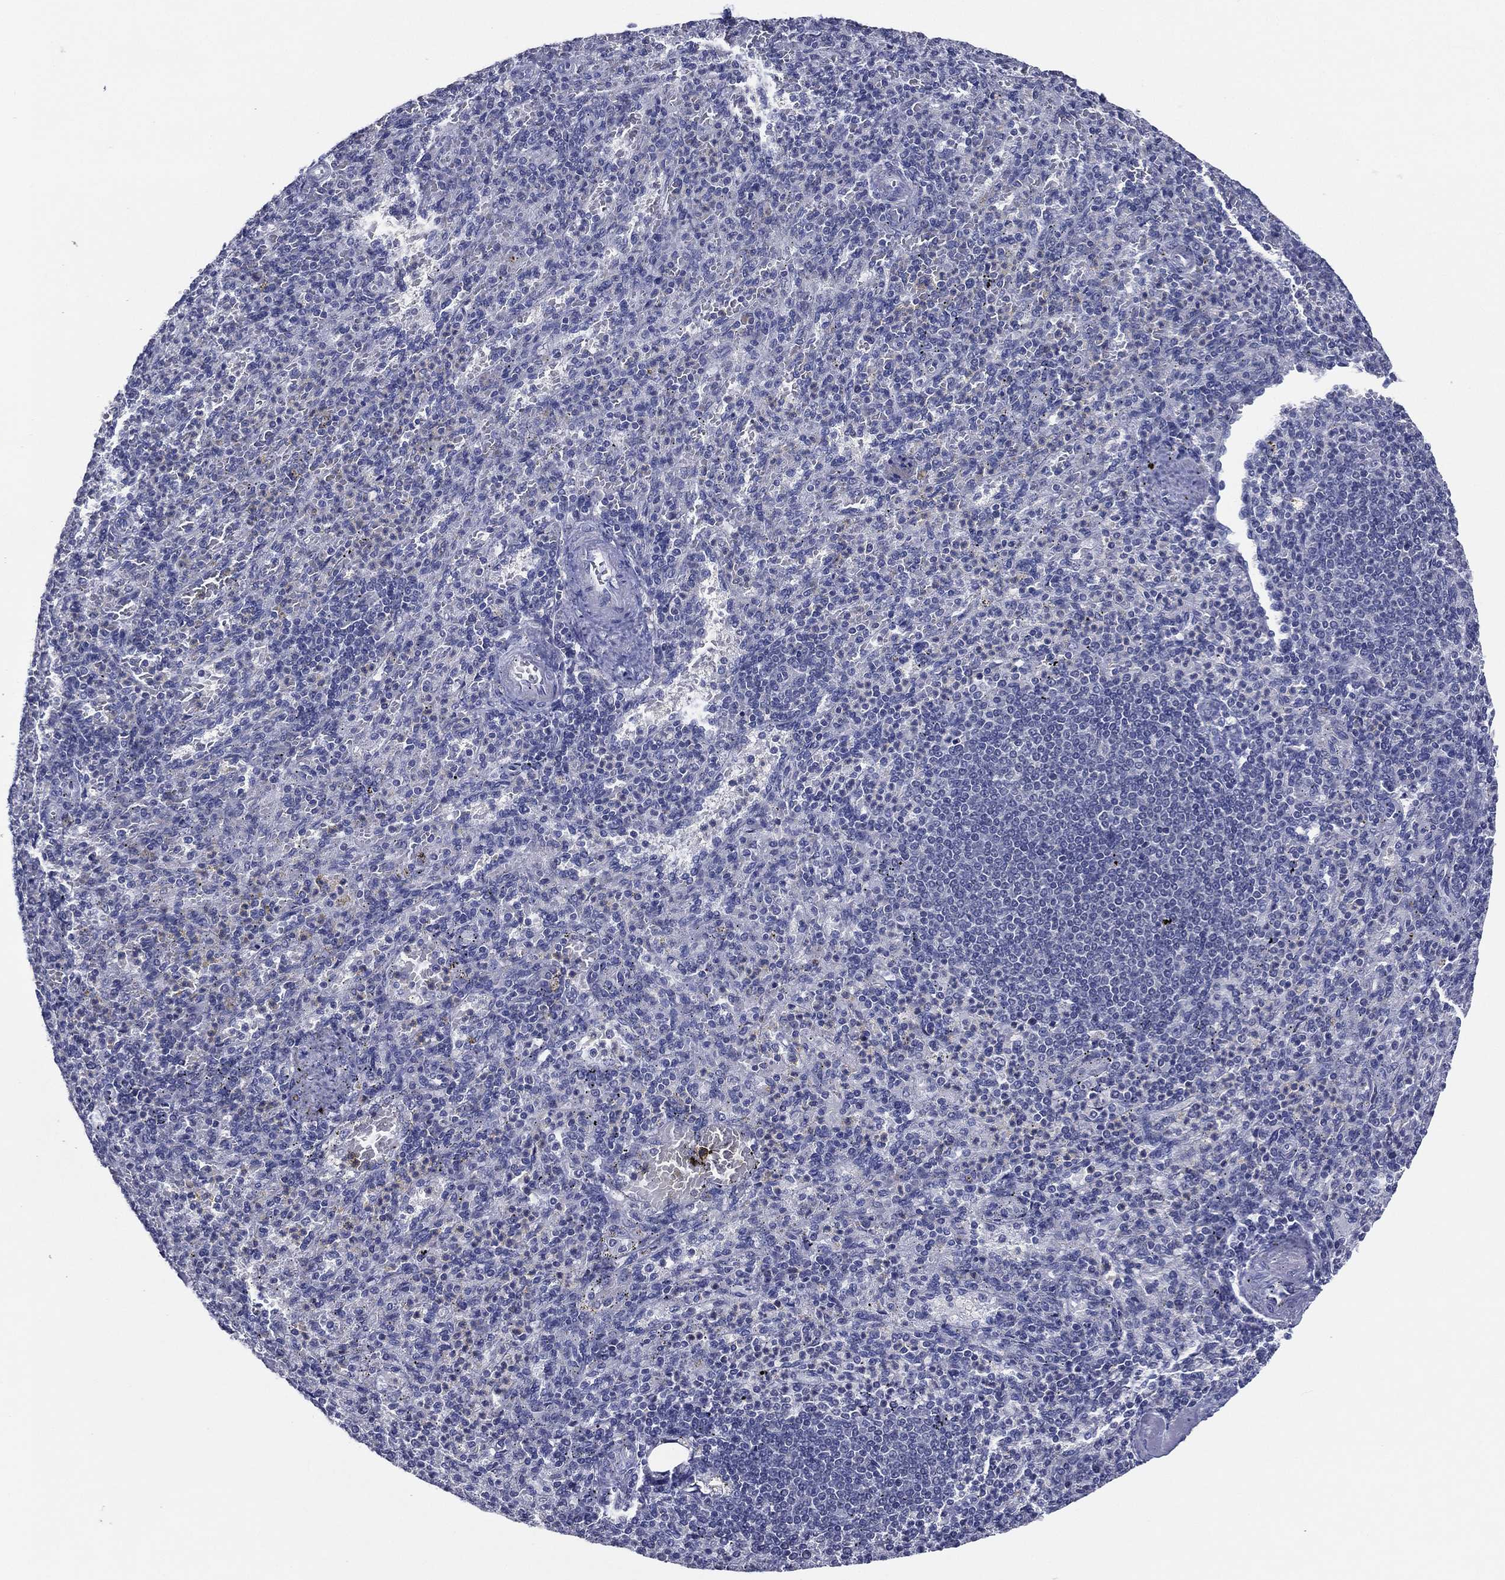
{"staining": {"intensity": "negative", "quantity": "none", "location": "none"}, "tissue": "spleen", "cell_type": "Cells in red pulp", "image_type": "normal", "snomed": [{"axis": "morphology", "description": "Normal tissue, NOS"}, {"axis": "topography", "description": "Spleen"}], "caption": "This is an immunohistochemistry (IHC) photomicrograph of unremarkable spleen. There is no expression in cells in red pulp.", "gene": "SLC13A4", "patient": {"sex": "female", "age": 74}}